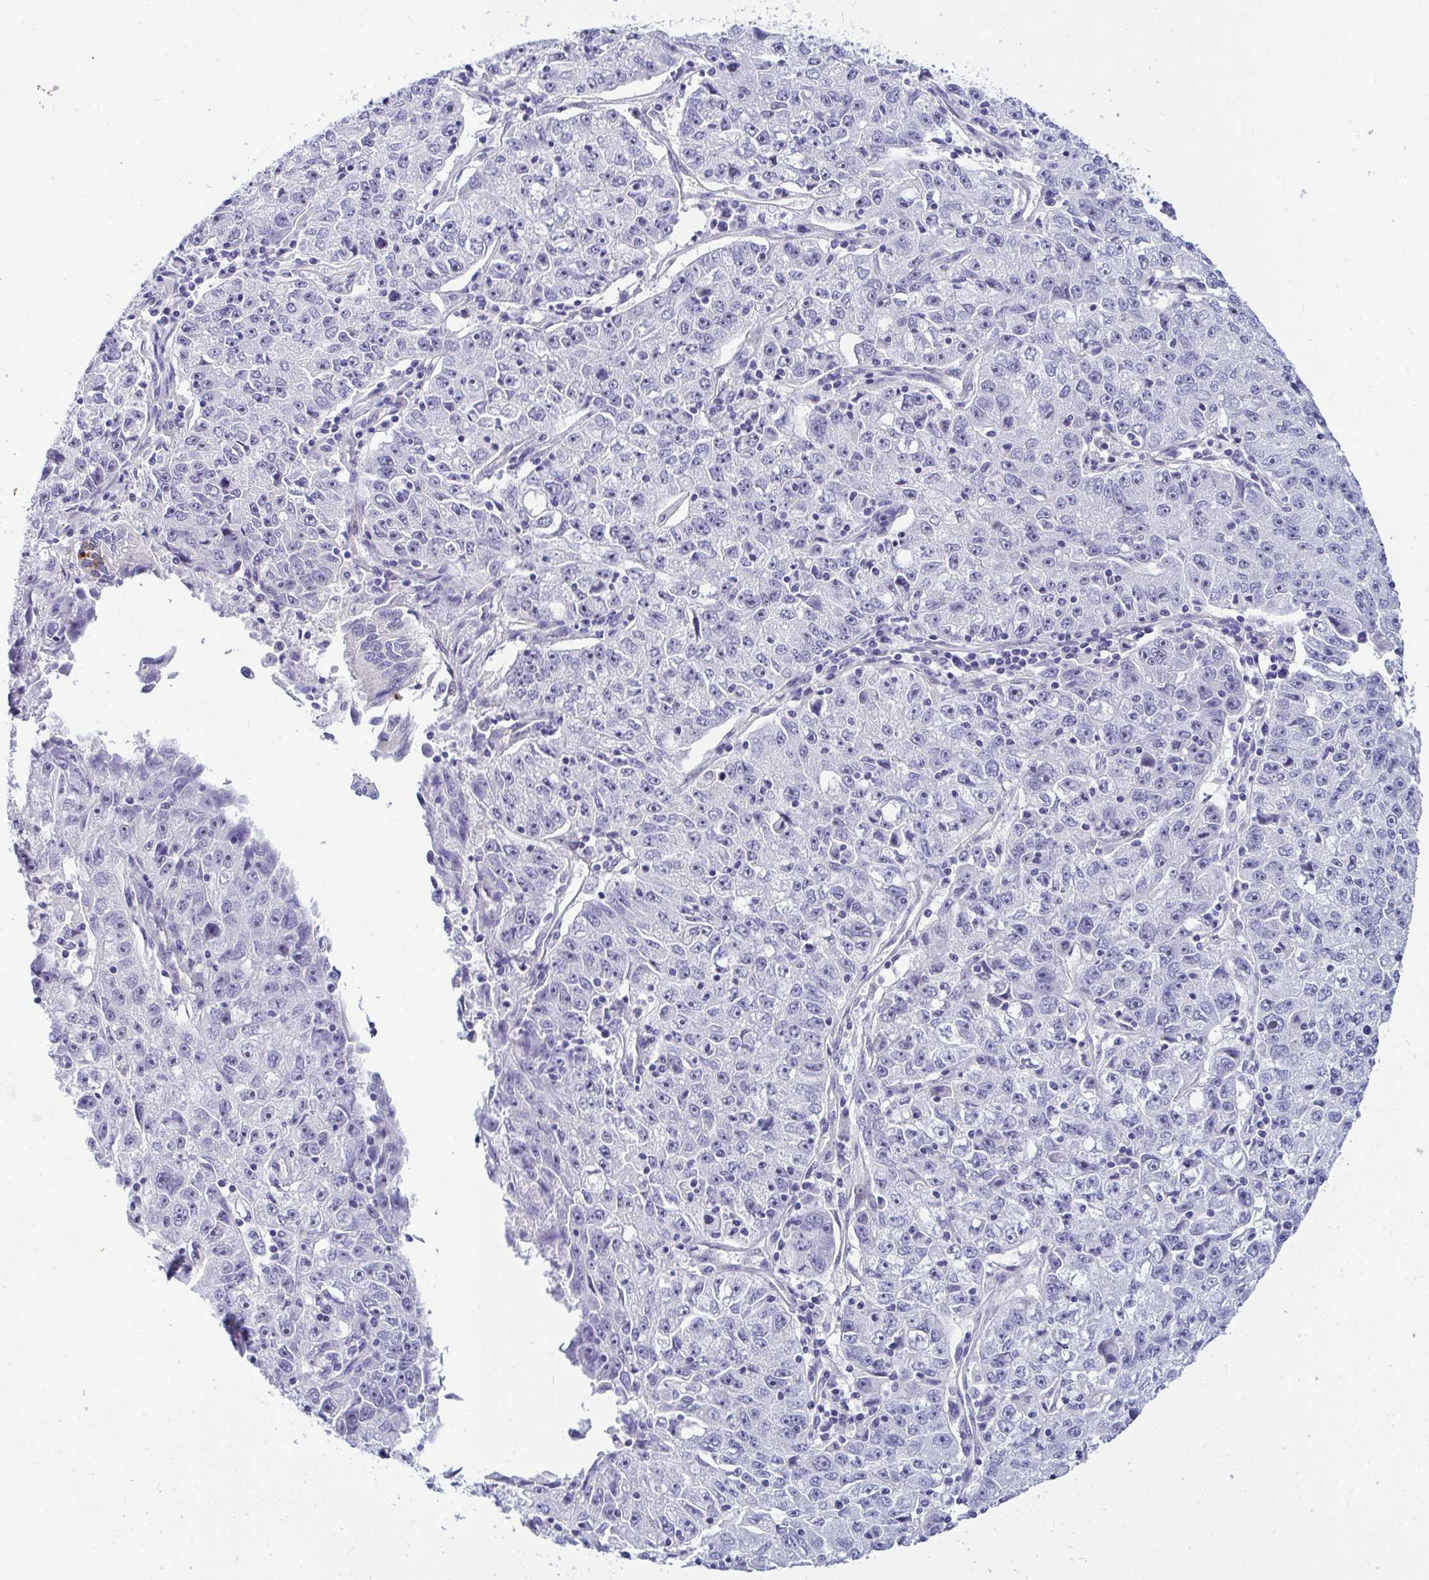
{"staining": {"intensity": "negative", "quantity": "none", "location": "none"}, "tissue": "lung cancer", "cell_type": "Tumor cells", "image_type": "cancer", "snomed": [{"axis": "morphology", "description": "Normal morphology"}, {"axis": "morphology", "description": "Adenocarcinoma, NOS"}, {"axis": "topography", "description": "Lymph node"}, {"axis": "topography", "description": "Lung"}], "caption": "Micrograph shows no protein staining in tumor cells of adenocarcinoma (lung) tissue.", "gene": "NFXL1", "patient": {"sex": "female", "age": 57}}